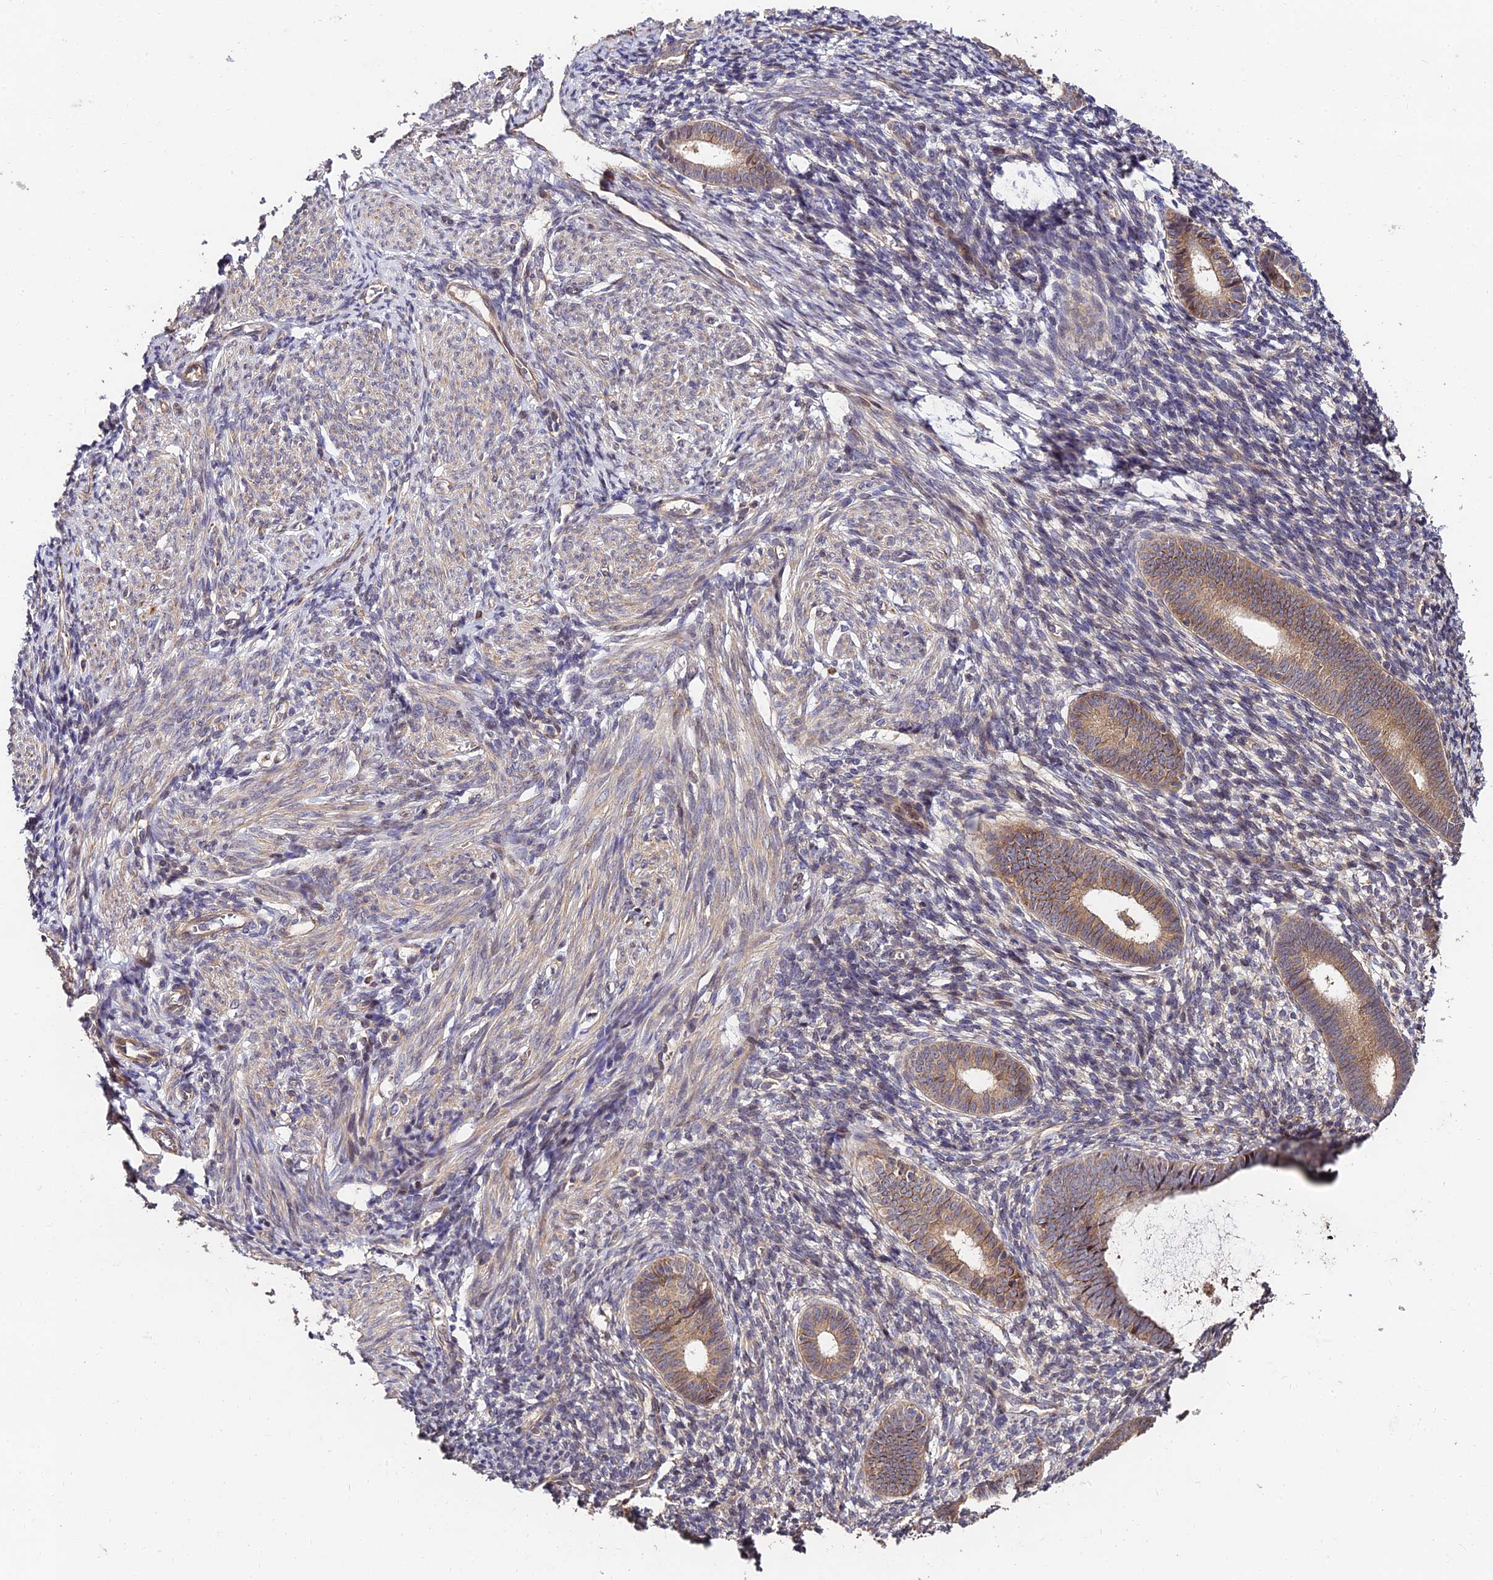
{"staining": {"intensity": "moderate", "quantity": "<25%", "location": "cytoplasmic/membranous"}, "tissue": "endometrium", "cell_type": "Cells in endometrial stroma", "image_type": "normal", "snomed": [{"axis": "morphology", "description": "Normal tissue, NOS"}, {"axis": "morphology", "description": "Adenocarcinoma, NOS"}, {"axis": "topography", "description": "Endometrium"}], "caption": "Protein staining by immunohistochemistry reveals moderate cytoplasmic/membranous staining in about <25% of cells in endometrial stroma in unremarkable endometrium.", "gene": "MKKS", "patient": {"sex": "female", "age": 57}}